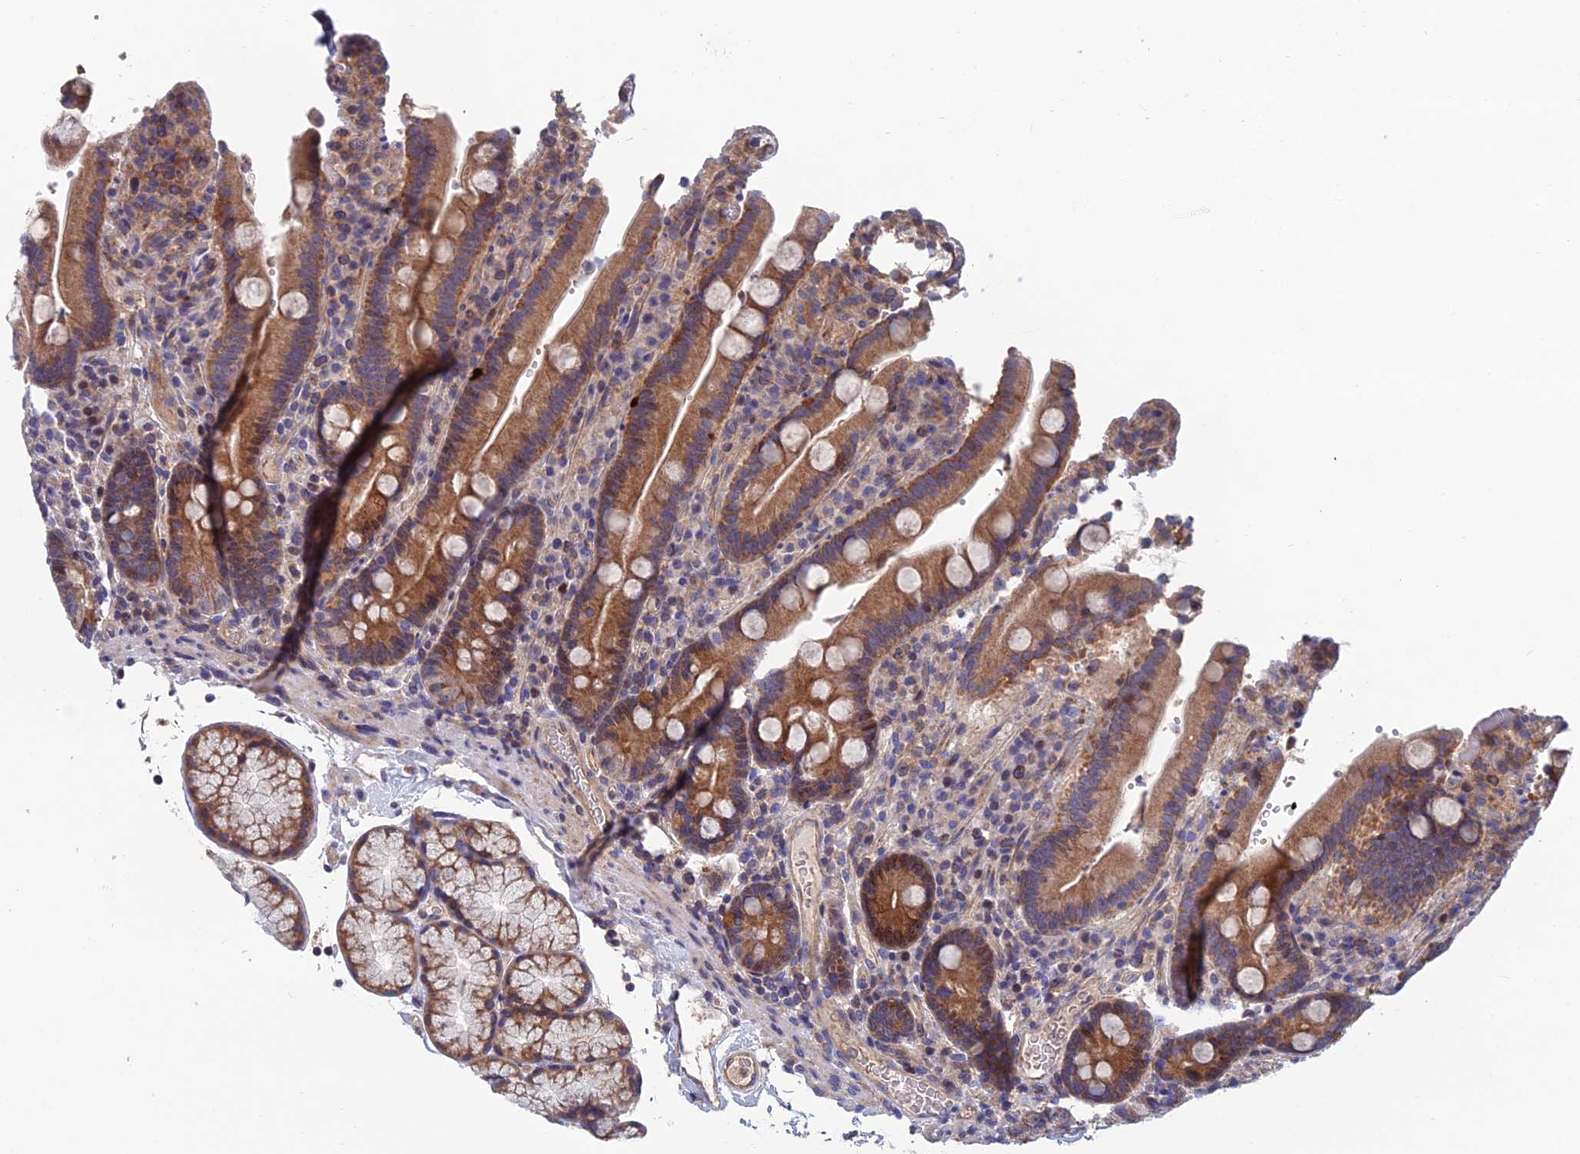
{"staining": {"intensity": "moderate", "quantity": ">75%", "location": "cytoplasmic/membranous,nuclear"}, "tissue": "duodenum", "cell_type": "Glandular cells", "image_type": "normal", "snomed": [{"axis": "morphology", "description": "Normal tissue, NOS"}, {"axis": "topography", "description": "Small intestine, NOS"}], "caption": "About >75% of glandular cells in benign duodenum show moderate cytoplasmic/membranous,nuclear protein positivity as visualized by brown immunohistochemical staining.", "gene": "USP37", "patient": {"sex": "female", "age": 71}}